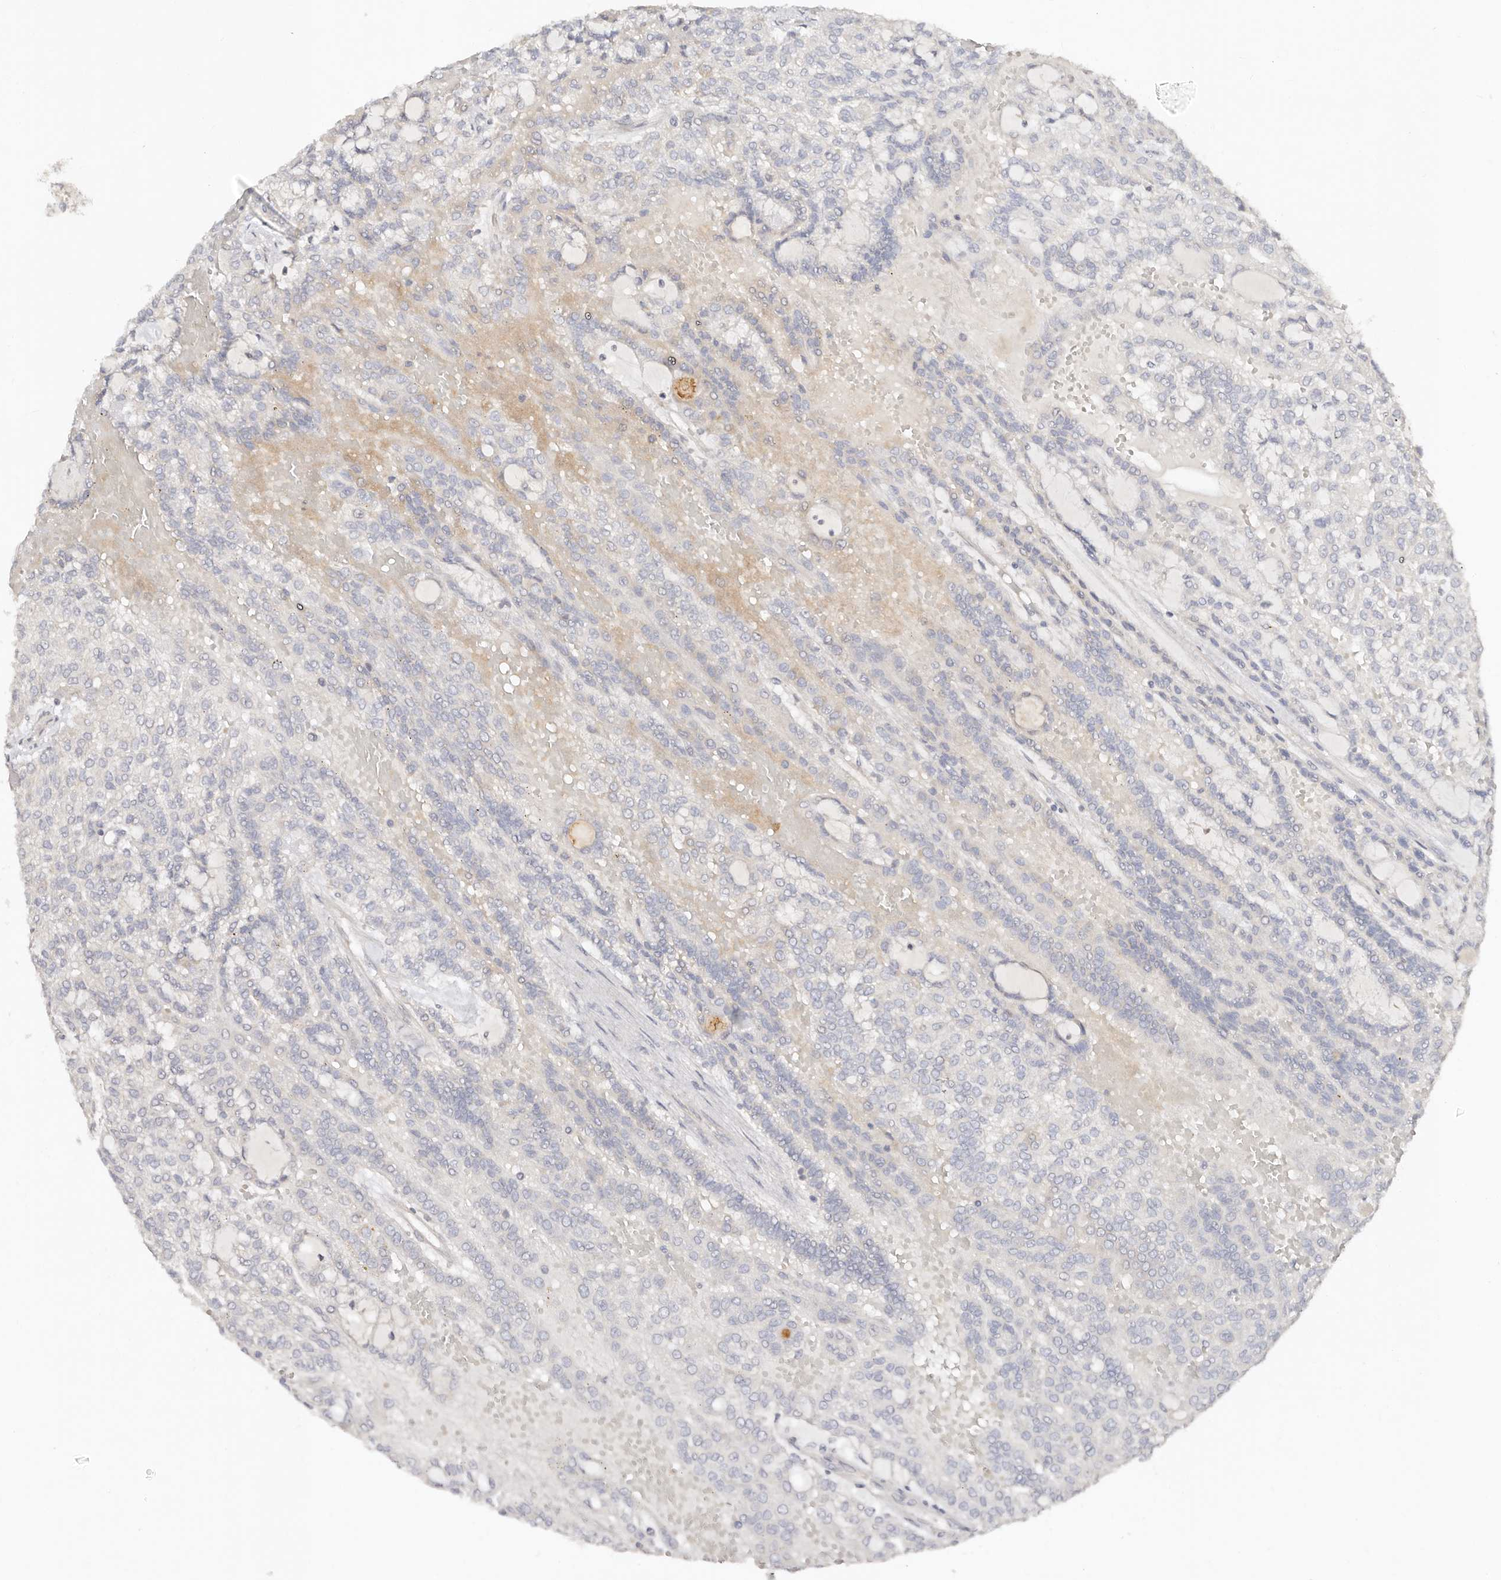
{"staining": {"intensity": "negative", "quantity": "none", "location": "none"}, "tissue": "renal cancer", "cell_type": "Tumor cells", "image_type": "cancer", "snomed": [{"axis": "morphology", "description": "Adenocarcinoma, NOS"}, {"axis": "topography", "description": "Kidney"}], "caption": "This is an immunohistochemistry (IHC) photomicrograph of renal adenocarcinoma. There is no positivity in tumor cells.", "gene": "DENND11", "patient": {"sex": "male", "age": 63}}